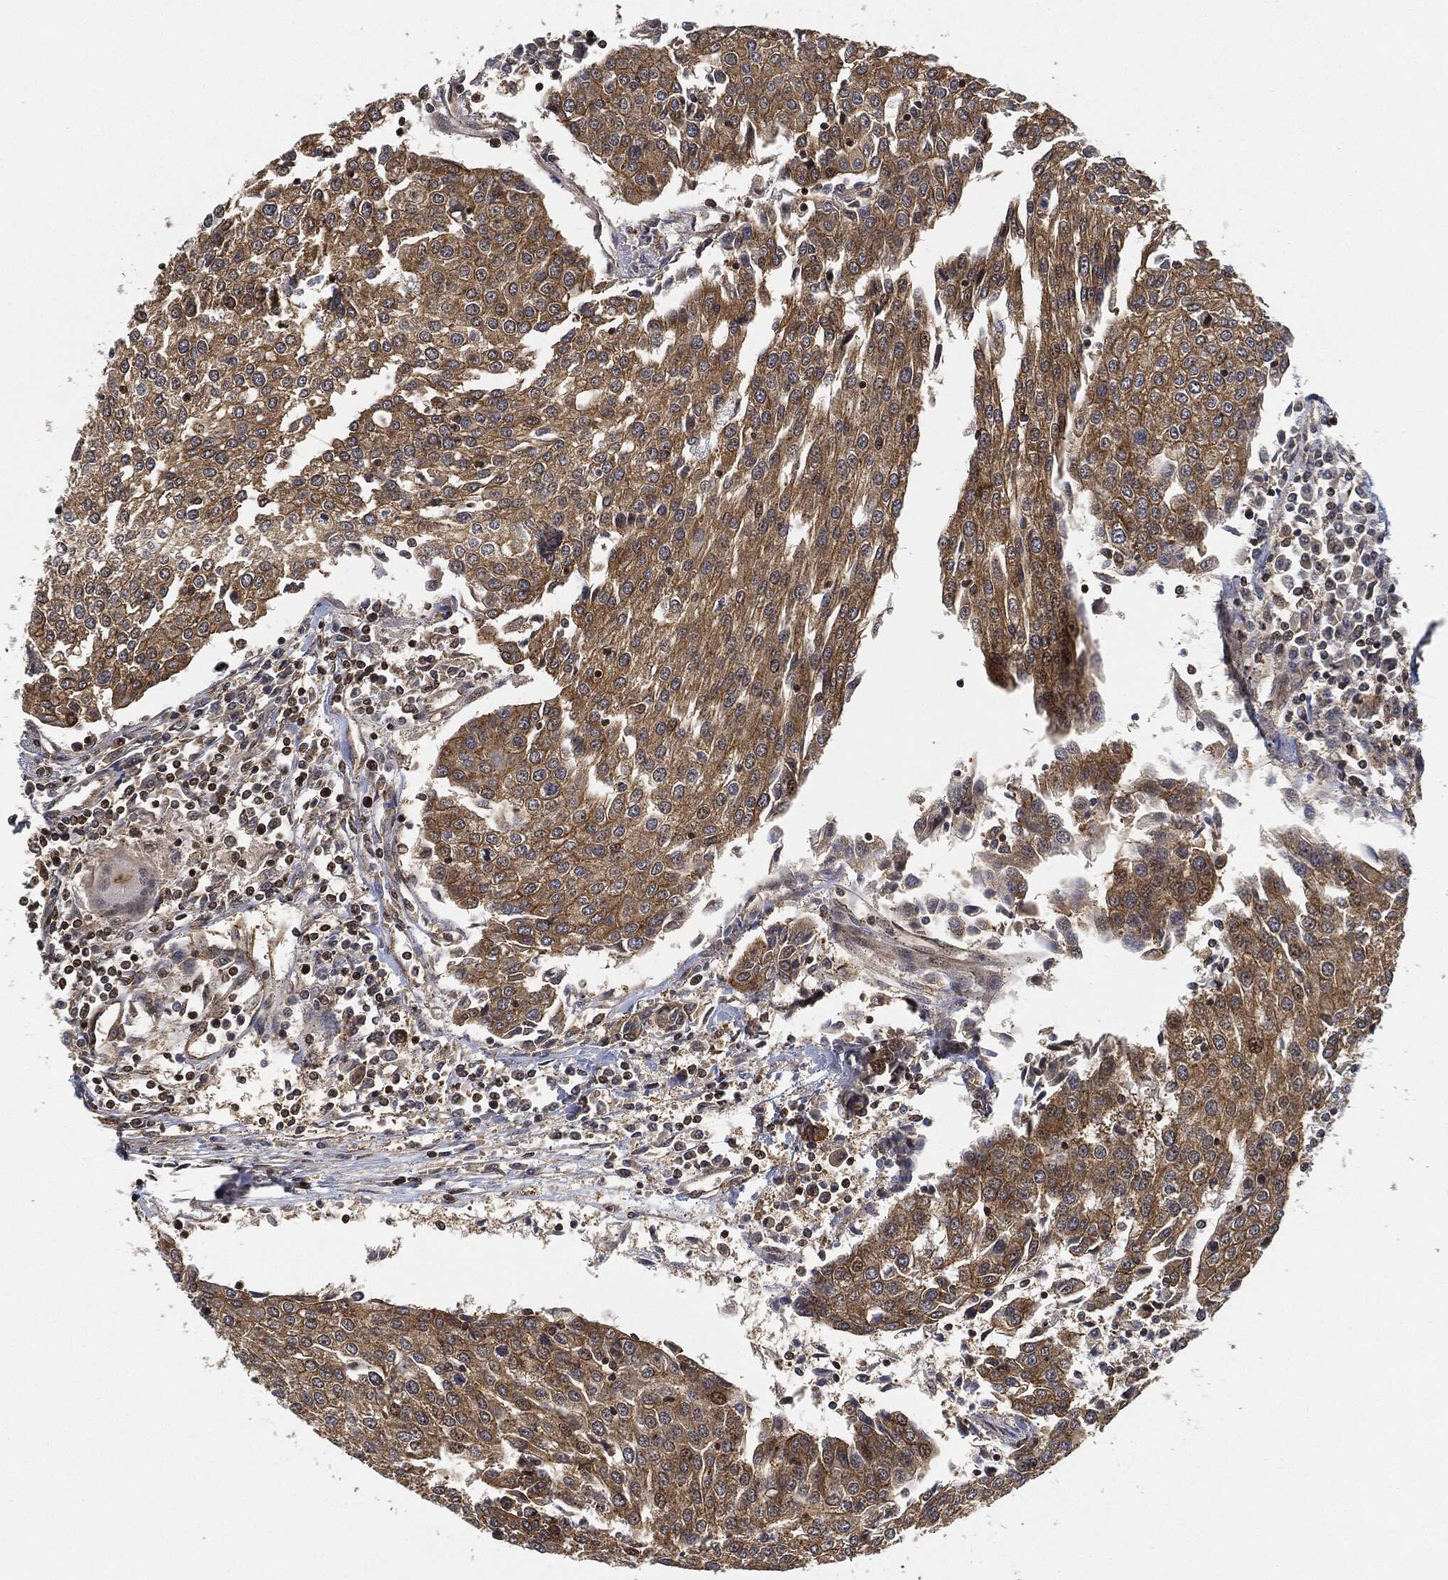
{"staining": {"intensity": "strong", "quantity": "25%-75%", "location": "cytoplasmic/membranous"}, "tissue": "urothelial cancer", "cell_type": "Tumor cells", "image_type": "cancer", "snomed": [{"axis": "morphology", "description": "Urothelial carcinoma, High grade"}, {"axis": "topography", "description": "Urinary bladder"}], "caption": "Immunohistochemistry of human urothelial carcinoma (high-grade) displays high levels of strong cytoplasmic/membranous positivity in about 25%-75% of tumor cells.", "gene": "MAP3K3", "patient": {"sex": "female", "age": 85}}